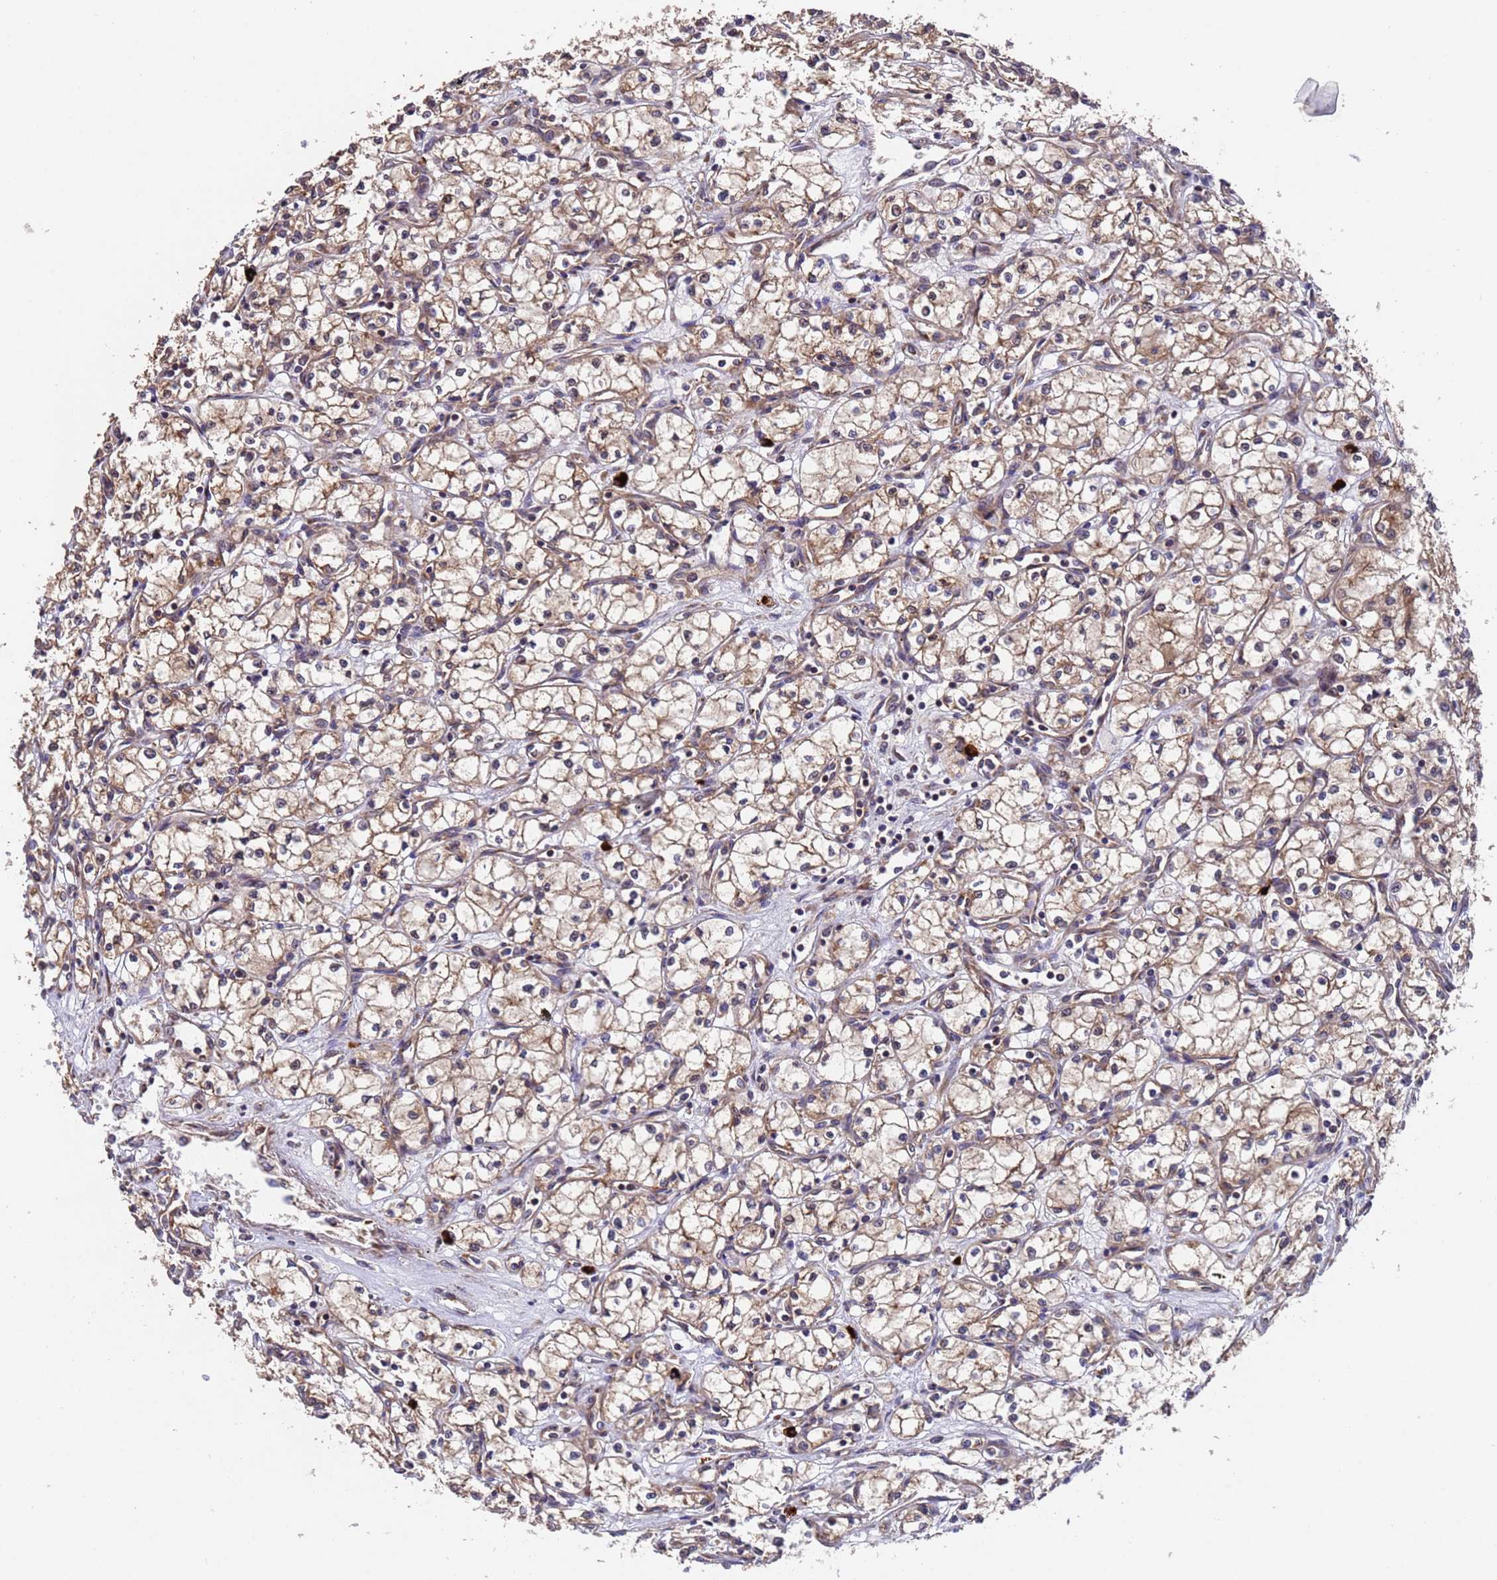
{"staining": {"intensity": "moderate", "quantity": ">75%", "location": "cytoplasmic/membranous"}, "tissue": "renal cancer", "cell_type": "Tumor cells", "image_type": "cancer", "snomed": [{"axis": "morphology", "description": "Adenocarcinoma, NOS"}, {"axis": "topography", "description": "Kidney"}], "caption": "Immunohistochemistry image of human renal cancer (adenocarcinoma) stained for a protein (brown), which demonstrates medium levels of moderate cytoplasmic/membranous staining in about >75% of tumor cells.", "gene": "TSR3", "patient": {"sex": "male", "age": 59}}